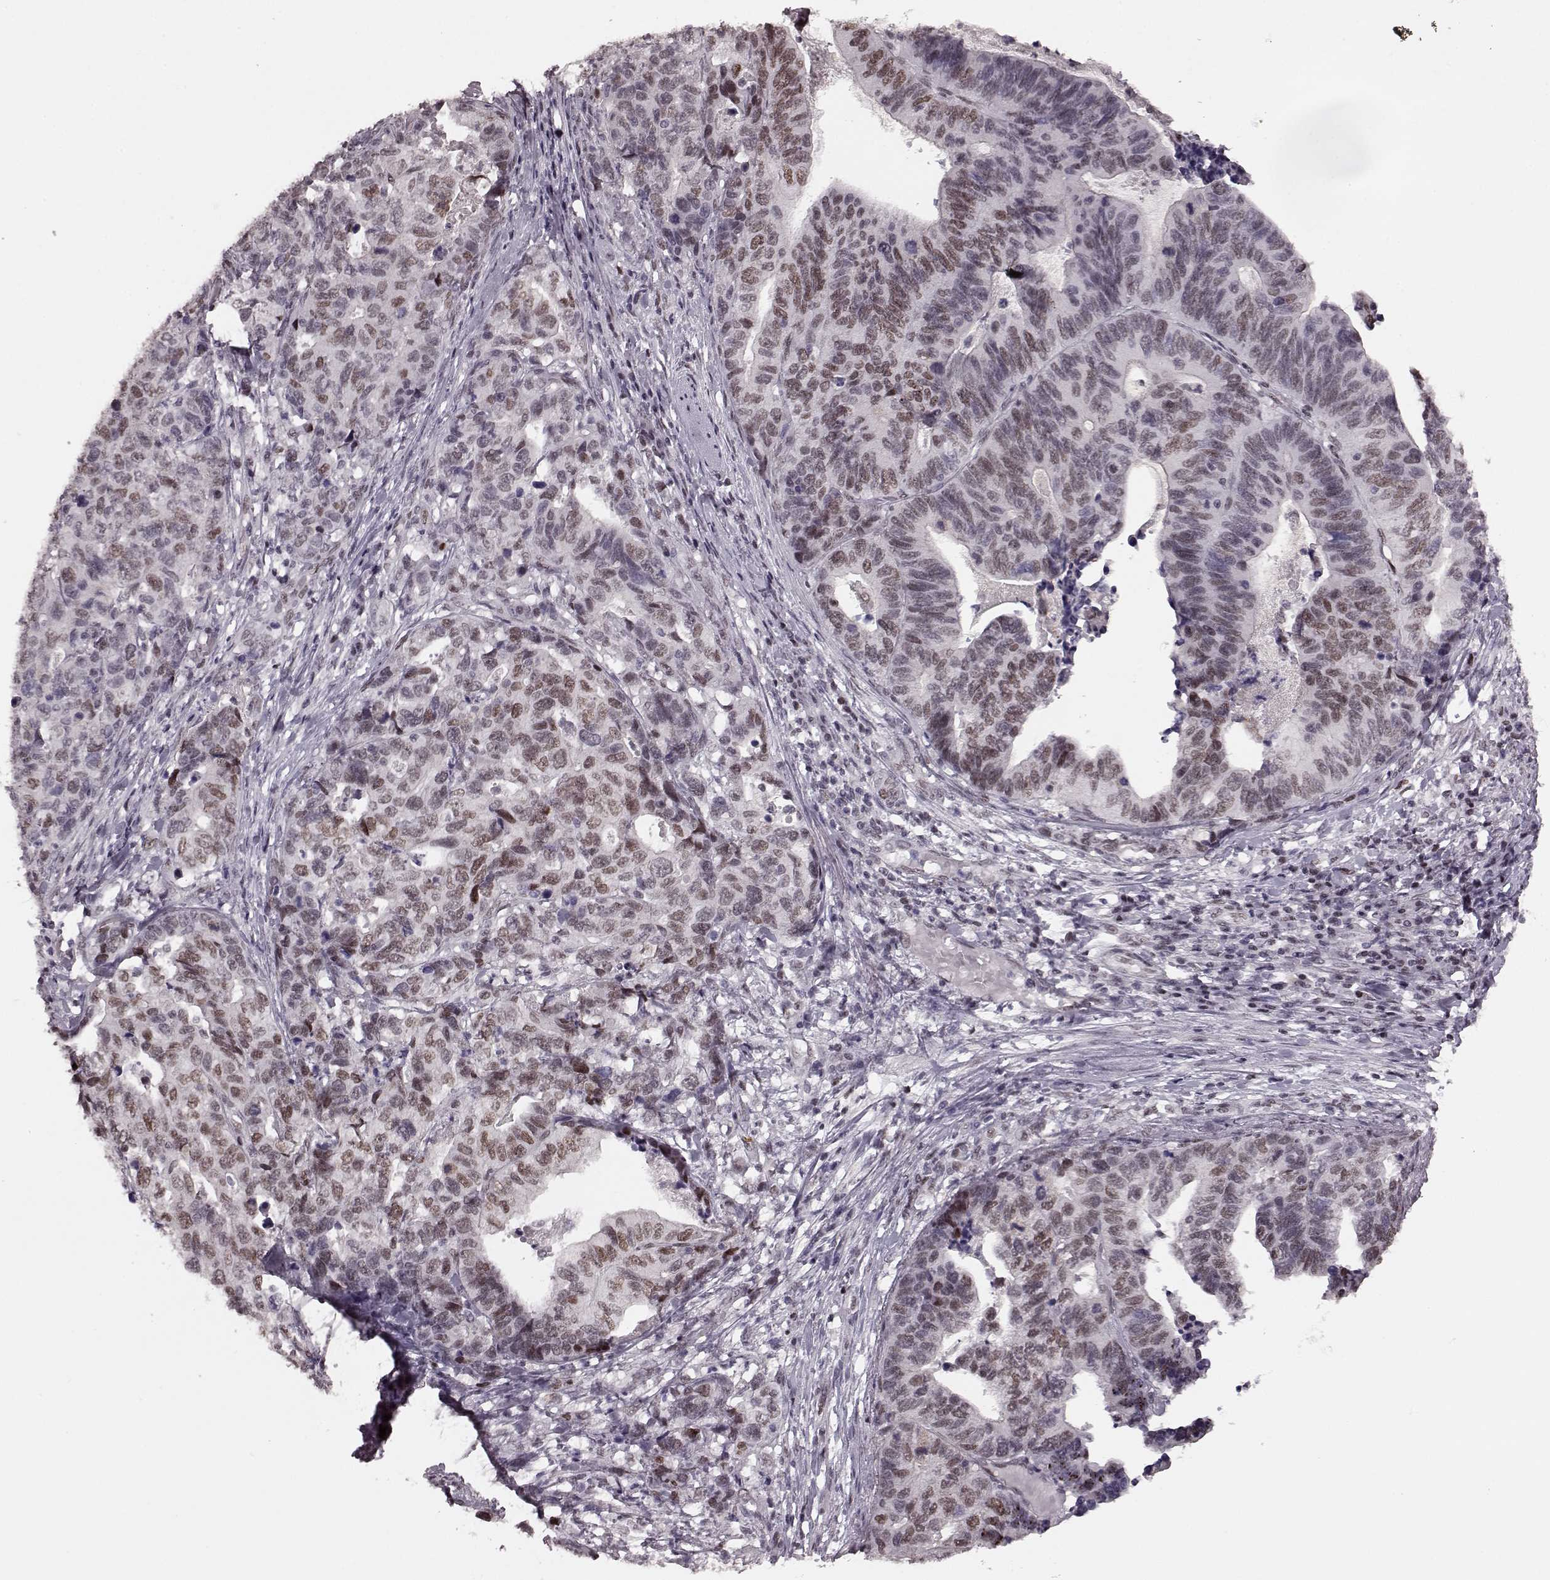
{"staining": {"intensity": "moderate", "quantity": "25%-75%", "location": "nuclear"}, "tissue": "stomach cancer", "cell_type": "Tumor cells", "image_type": "cancer", "snomed": [{"axis": "morphology", "description": "Adenocarcinoma, NOS"}, {"axis": "topography", "description": "Stomach, upper"}], "caption": "DAB immunohistochemical staining of human stomach cancer exhibits moderate nuclear protein positivity in approximately 25%-75% of tumor cells.", "gene": "NR2C1", "patient": {"sex": "female", "age": 67}}